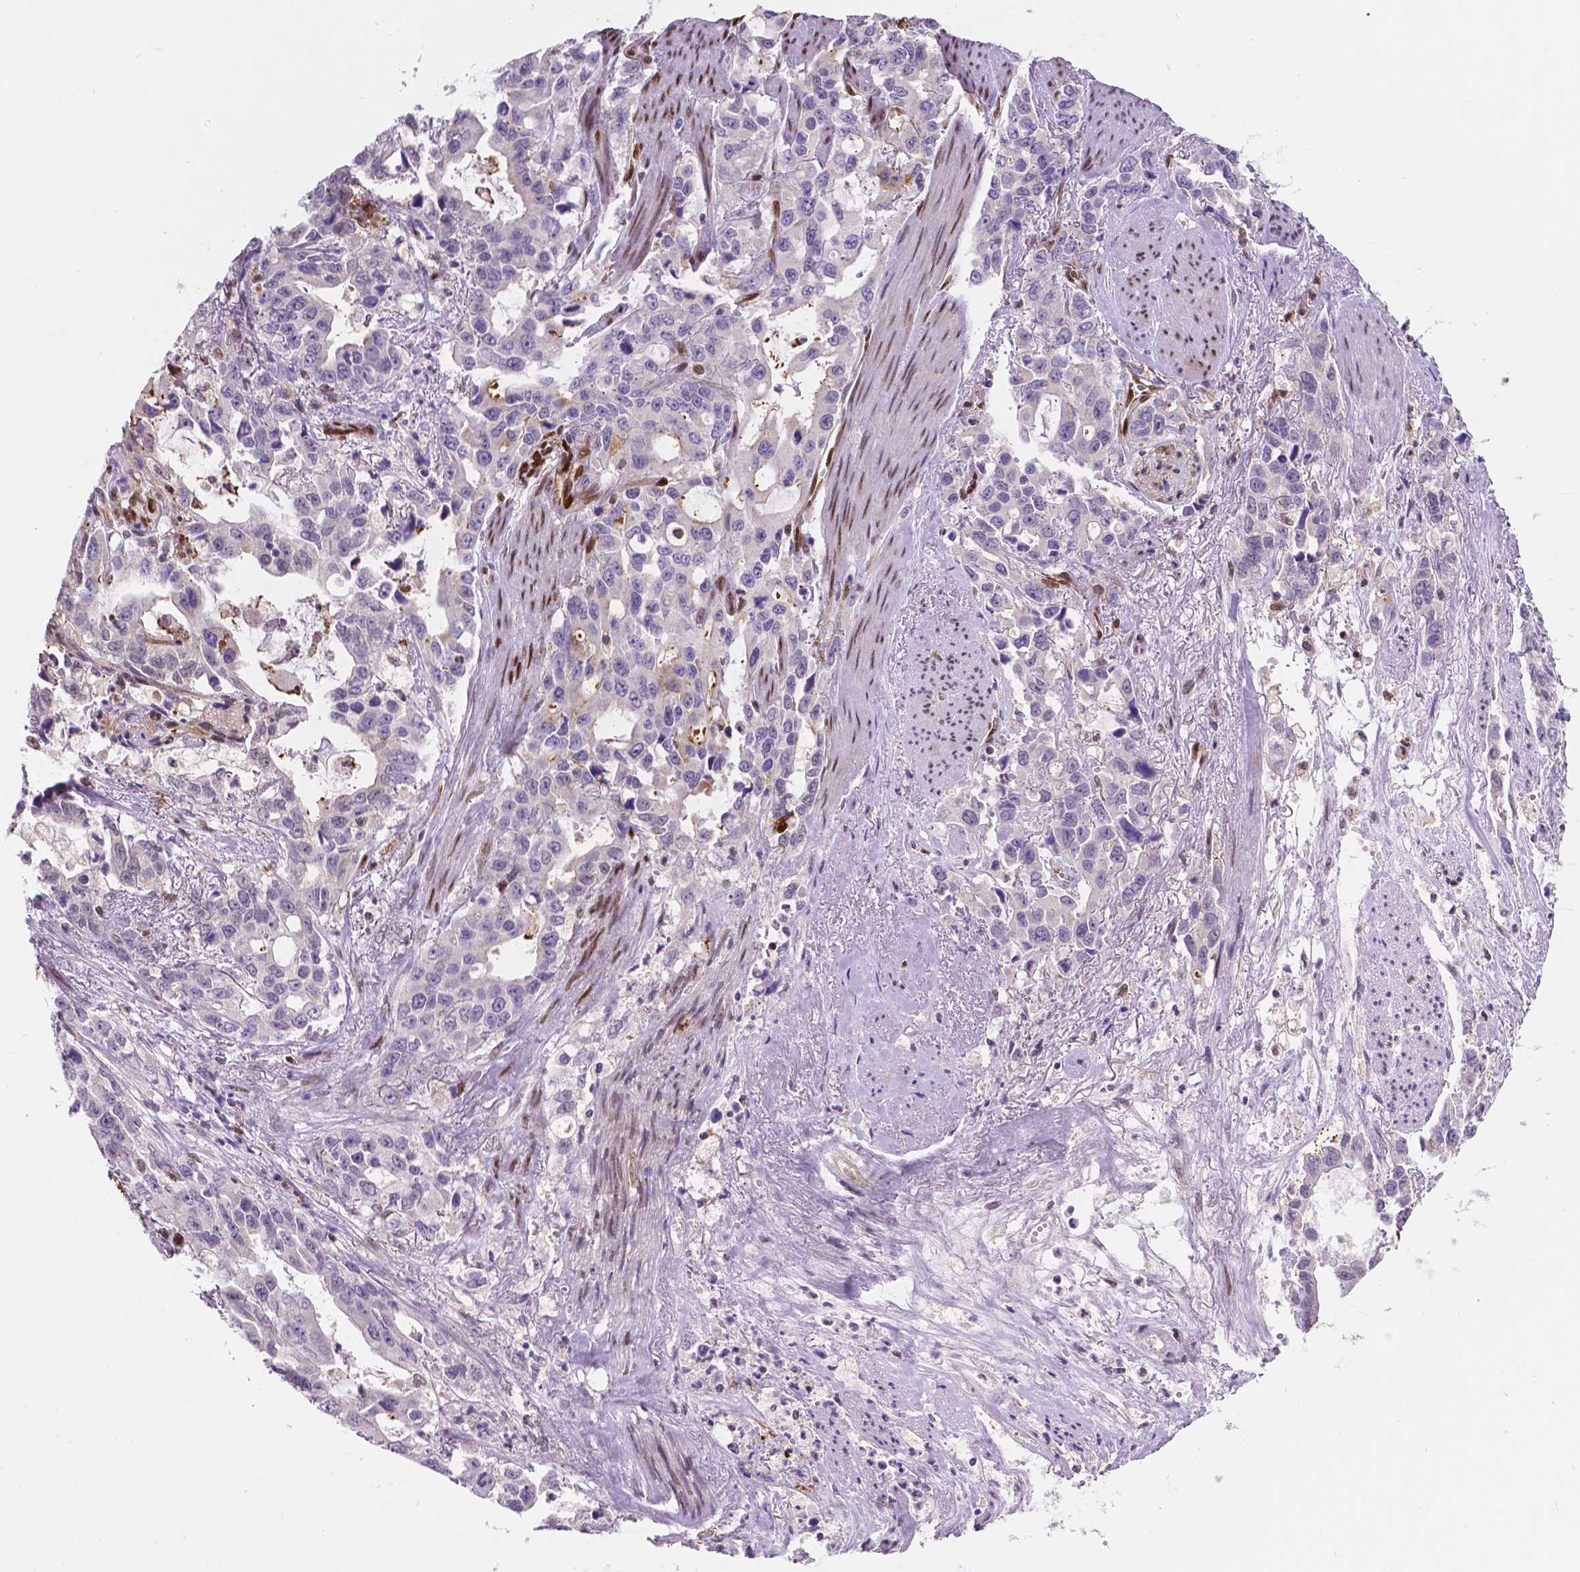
{"staining": {"intensity": "negative", "quantity": "none", "location": "none"}, "tissue": "stomach cancer", "cell_type": "Tumor cells", "image_type": "cancer", "snomed": [{"axis": "morphology", "description": "Adenocarcinoma, NOS"}, {"axis": "topography", "description": "Stomach, upper"}], "caption": "Immunohistochemistry micrograph of human stomach cancer (adenocarcinoma) stained for a protein (brown), which shows no staining in tumor cells.", "gene": "MEF2C", "patient": {"sex": "male", "age": 85}}